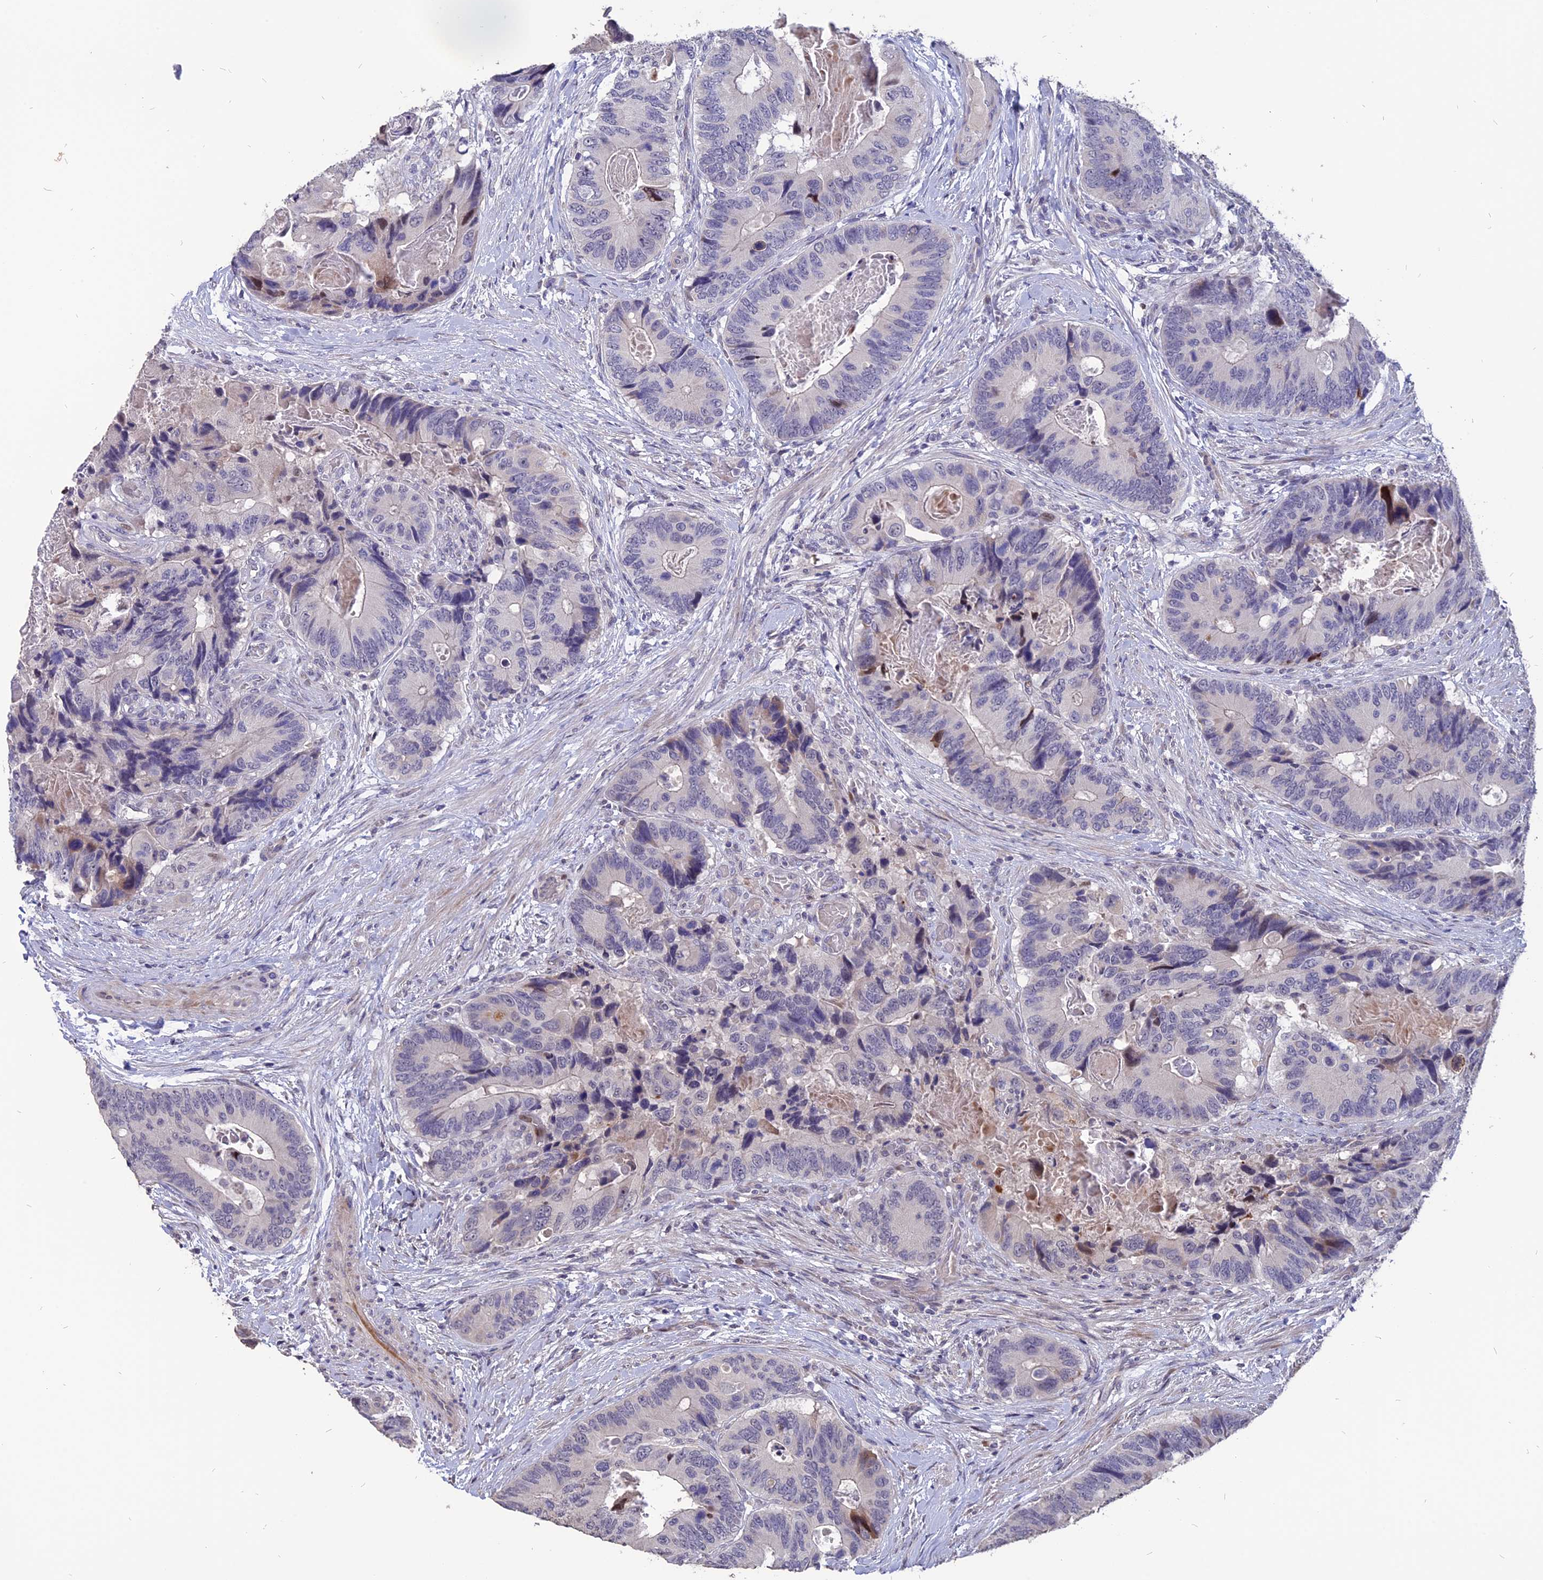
{"staining": {"intensity": "negative", "quantity": "none", "location": "none"}, "tissue": "colorectal cancer", "cell_type": "Tumor cells", "image_type": "cancer", "snomed": [{"axis": "morphology", "description": "Adenocarcinoma, NOS"}, {"axis": "topography", "description": "Colon"}], "caption": "Micrograph shows no protein staining in tumor cells of colorectal cancer tissue.", "gene": "TMEM263", "patient": {"sex": "male", "age": 84}}